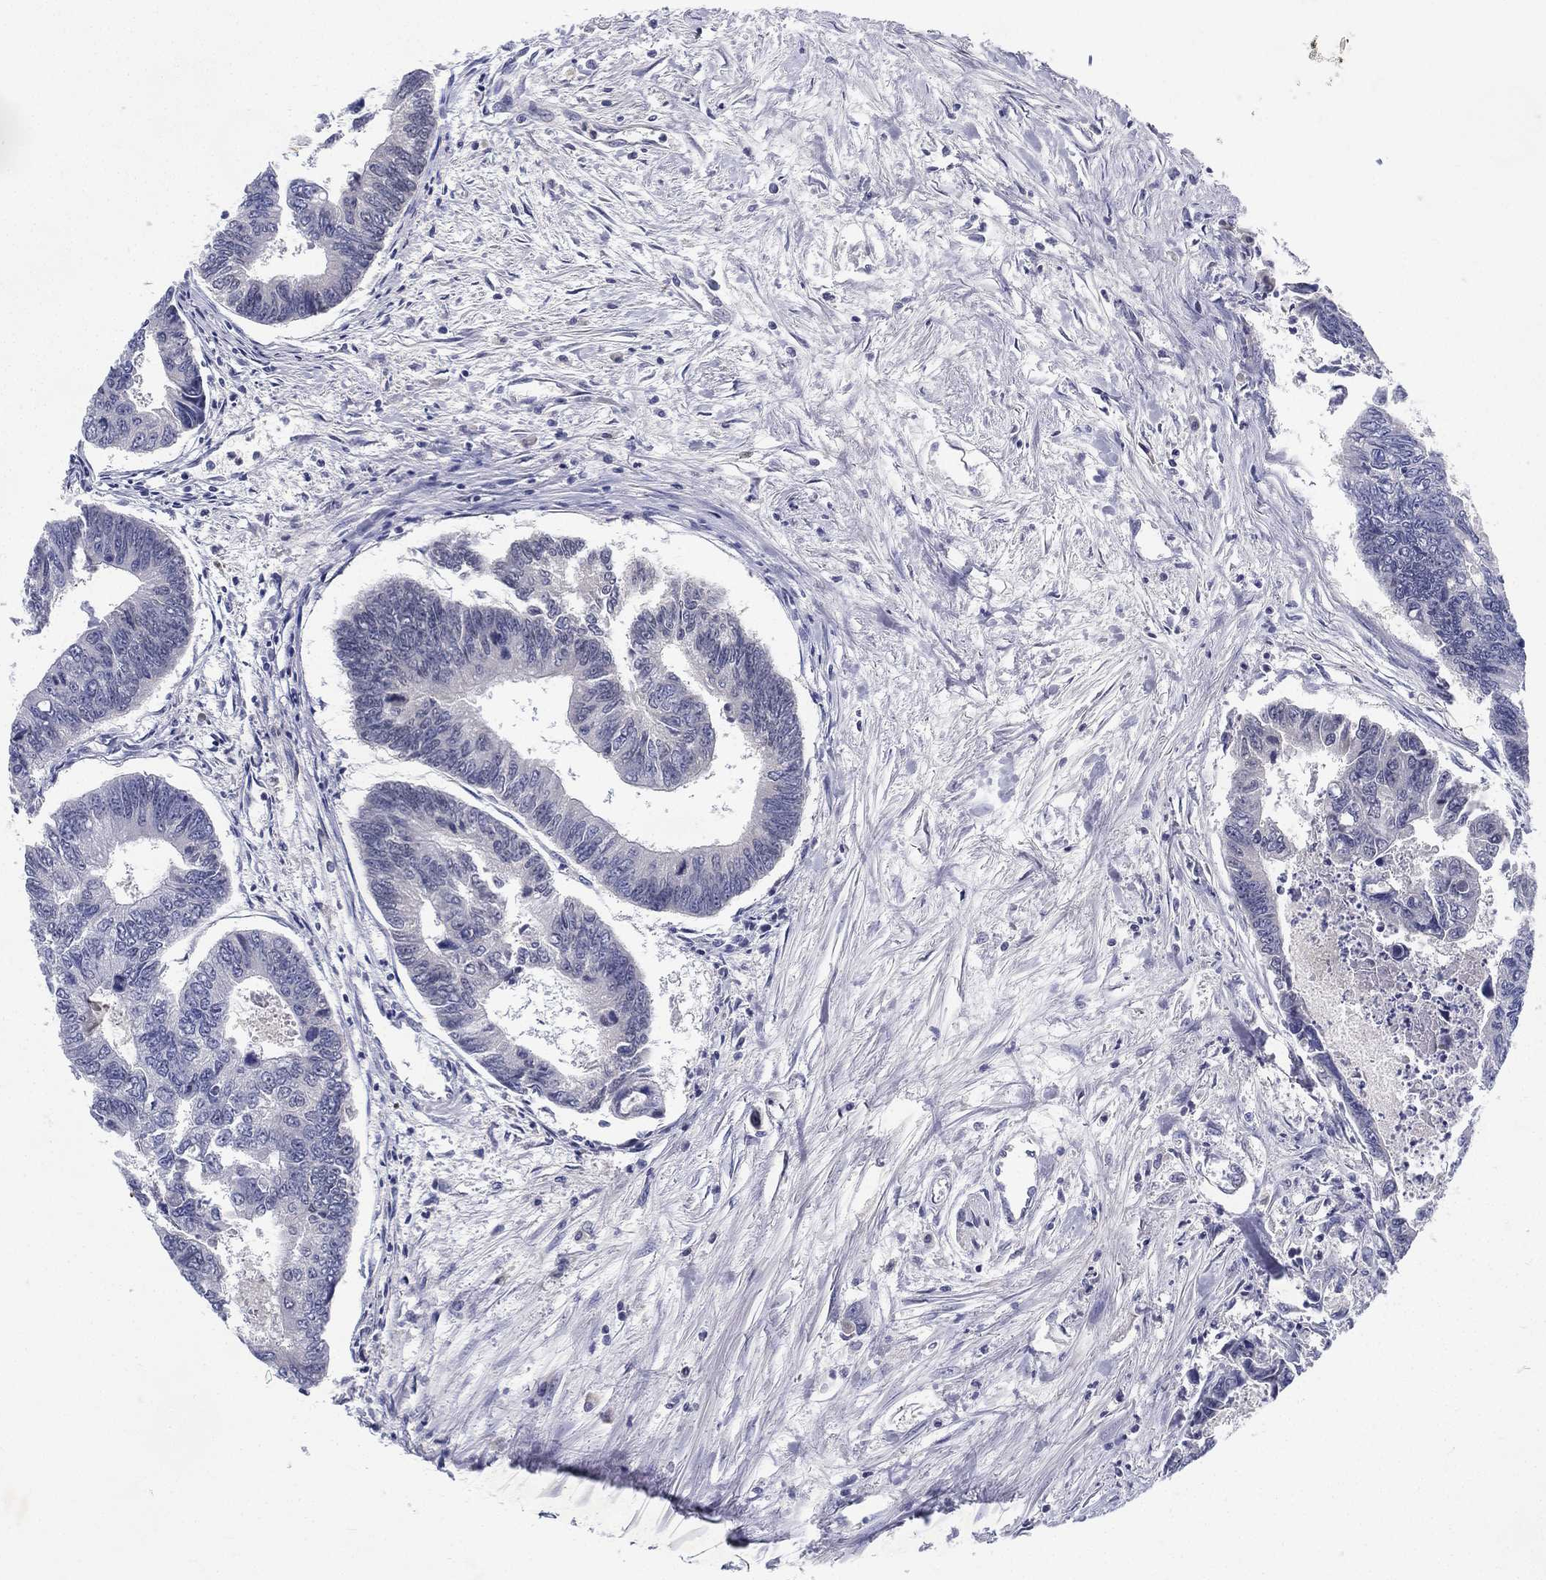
{"staining": {"intensity": "negative", "quantity": "none", "location": "none"}, "tissue": "colorectal cancer", "cell_type": "Tumor cells", "image_type": "cancer", "snomed": [{"axis": "morphology", "description": "Adenocarcinoma, NOS"}, {"axis": "topography", "description": "Colon"}], "caption": "There is no significant staining in tumor cells of colorectal cancer. The staining was performed using DAB to visualize the protein expression in brown, while the nuclei were stained in blue with hematoxylin (Magnification: 20x).", "gene": "RGS13", "patient": {"sex": "female", "age": 65}}